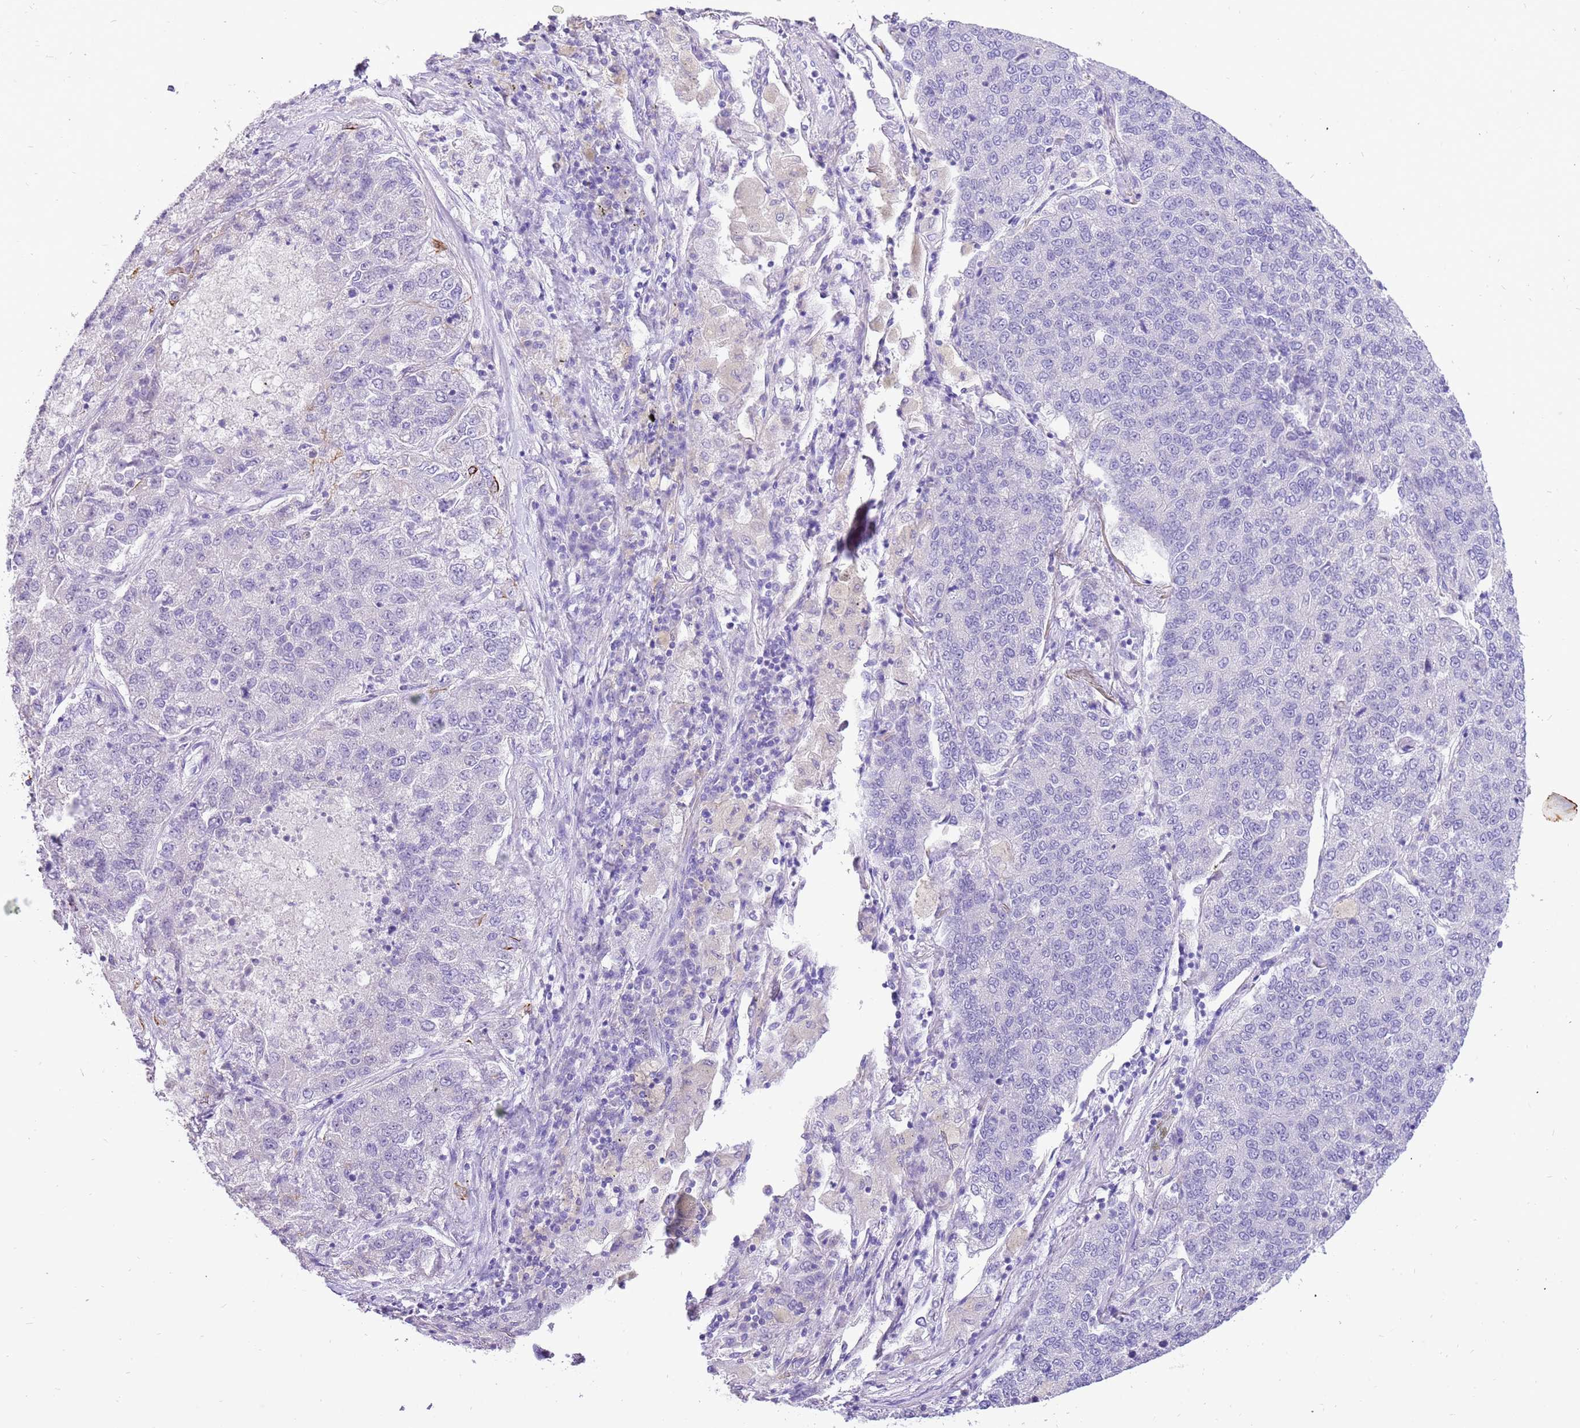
{"staining": {"intensity": "negative", "quantity": "none", "location": "none"}, "tissue": "lung cancer", "cell_type": "Tumor cells", "image_type": "cancer", "snomed": [{"axis": "morphology", "description": "Adenocarcinoma, NOS"}, {"axis": "topography", "description": "Lung"}], "caption": "High power microscopy photomicrograph of an IHC image of lung adenocarcinoma, revealing no significant positivity in tumor cells.", "gene": "R3HDM4", "patient": {"sex": "male", "age": 49}}